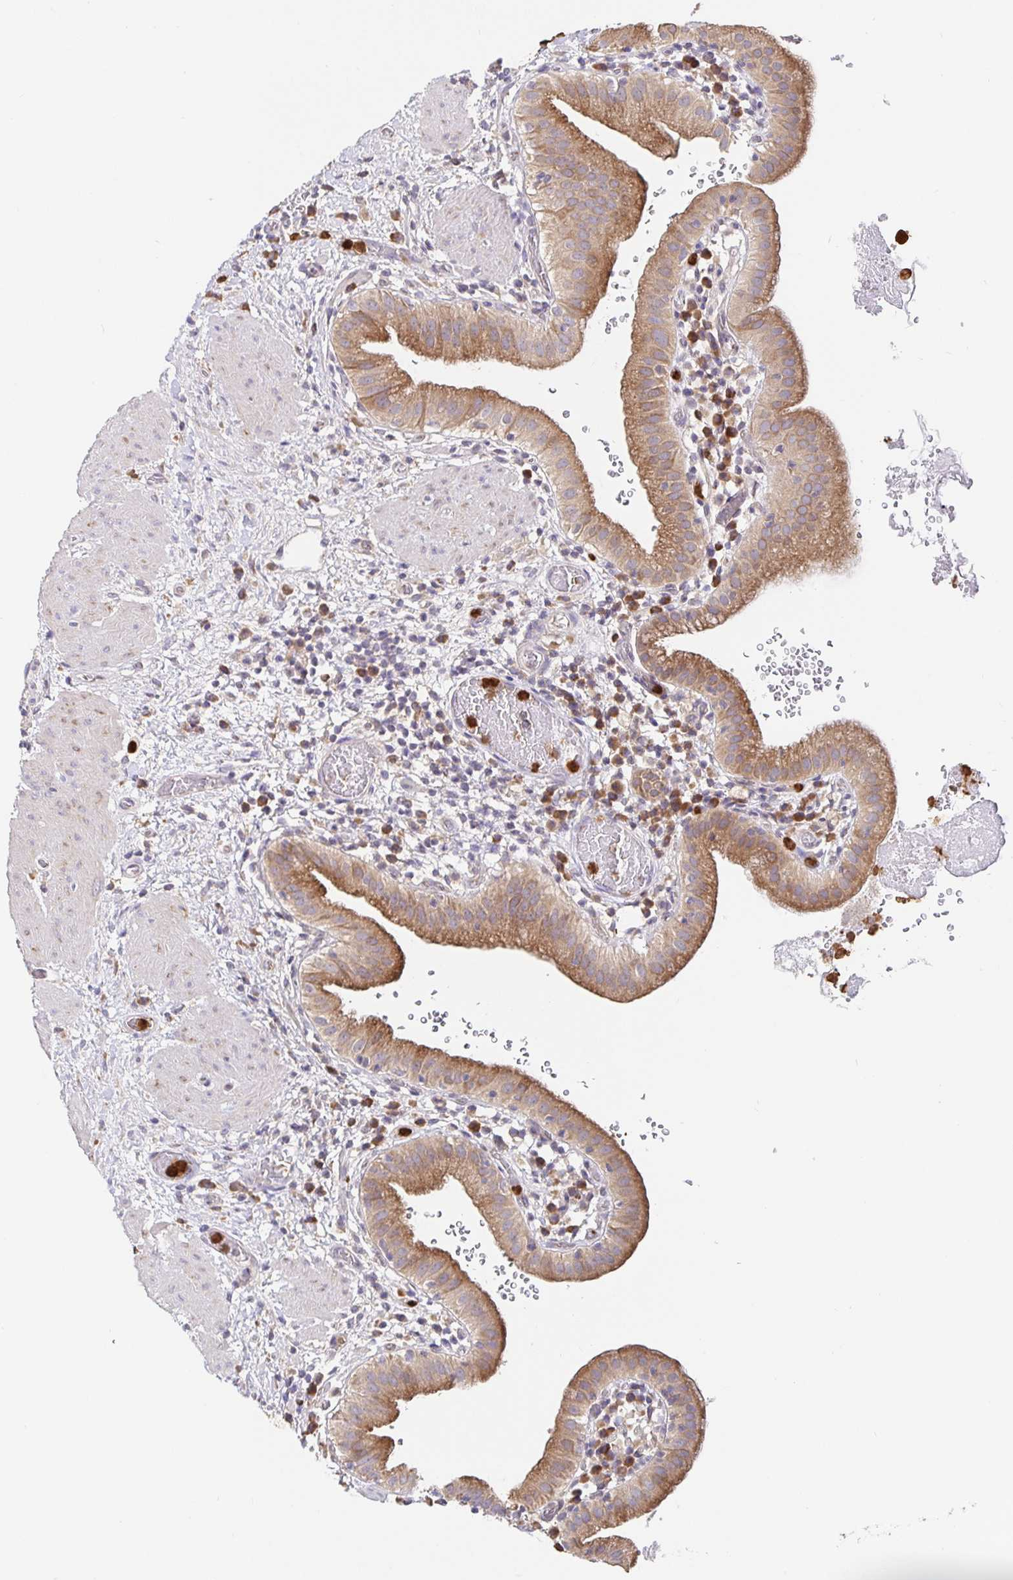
{"staining": {"intensity": "moderate", "quantity": ">75%", "location": "cytoplasmic/membranous"}, "tissue": "gallbladder", "cell_type": "Glandular cells", "image_type": "normal", "snomed": [{"axis": "morphology", "description": "Normal tissue, NOS"}, {"axis": "topography", "description": "Gallbladder"}], "caption": "Moderate cytoplasmic/membranous expression for a protein is seen in about >75% of glandular cells of benign gallbladder using immunohistochemistry.", "gene": "PDPK1", "patient": {"sex": "male", "age": 26}}